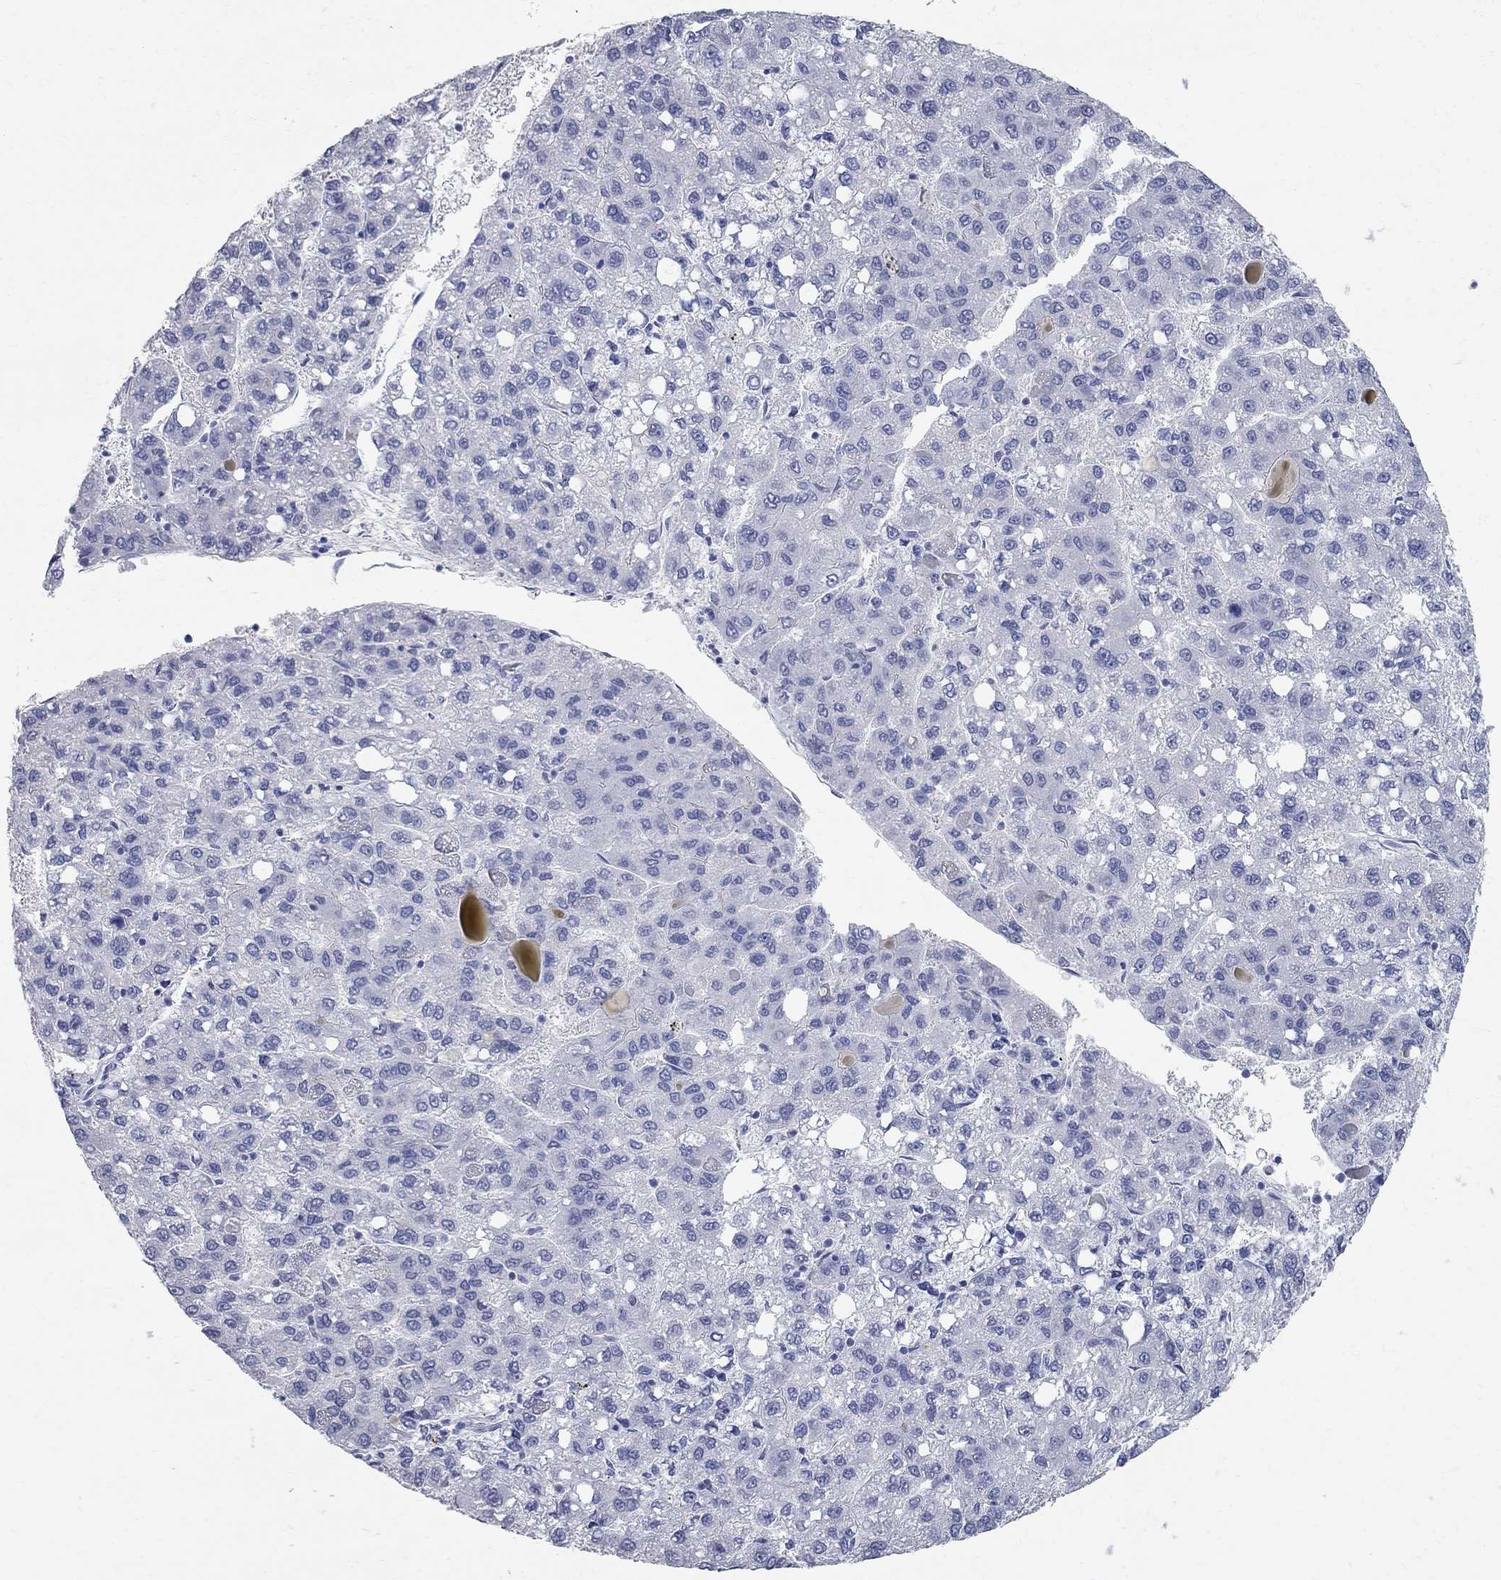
{"staining": {"intensity": "negative", "quantity": "none", "location": "none"}, "tissue": "liver cancer", "cell_type": "Tumor cells", "image_type": "cancer", "snomed": [{"axis": "morphology", "description": "Carcinoma, Hepatocellular, NOS"}, {"axis": "topography", "description": "Liver"}], "caption": "Liver hepatocellular carcinoma stained for a protein using immunohistochemistry reveals no expression tumor cells.", "gene": "BPIFB1", "patient": {"sex": "female", "age": 82}}